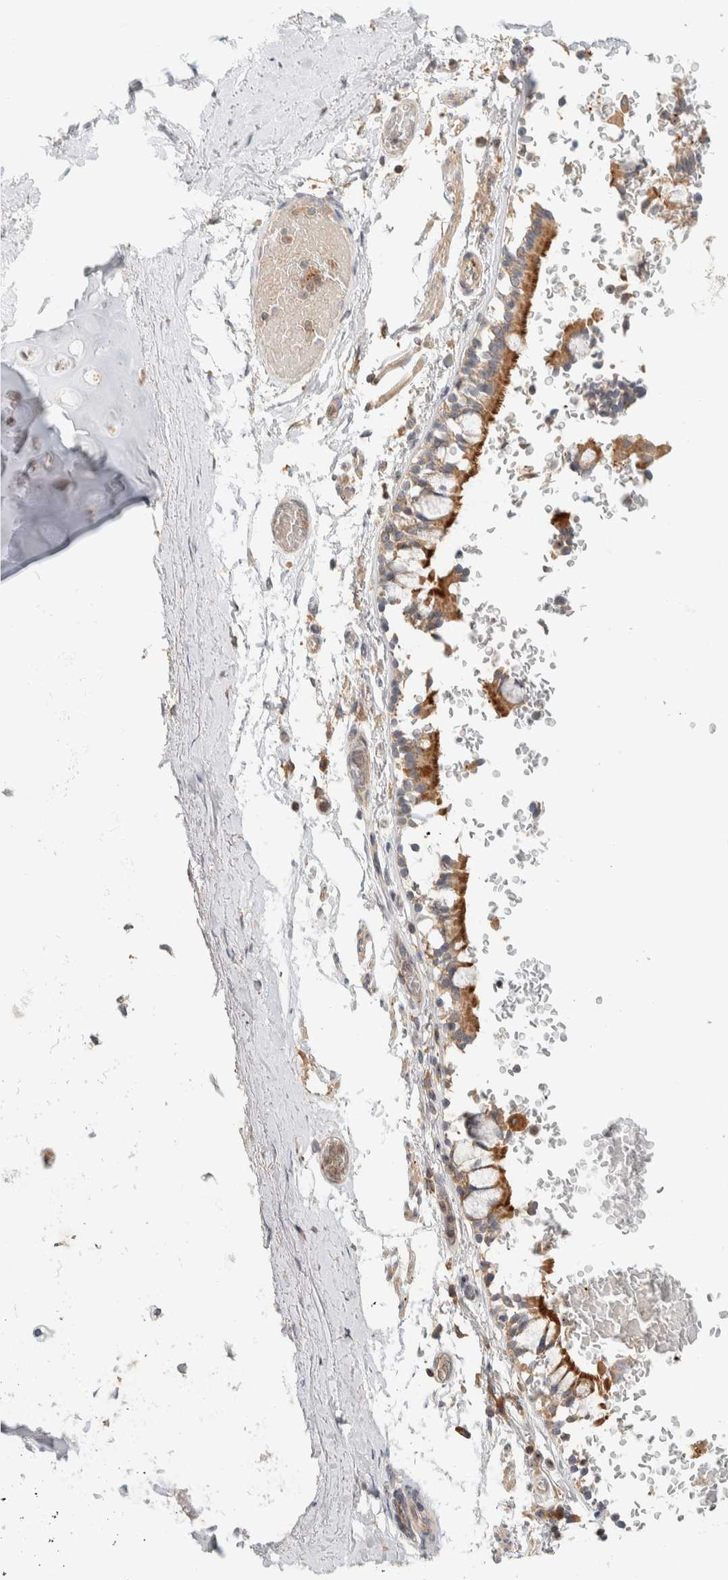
{"staining": {"intensity": "weak", "quantity": "25%-75%", "location": "cytoplasmic/membranous"}, "tissue": "adipose tissue", "cell_type": "Adipocytes", "image_type": "normal", "snomed": [{"axis": "morphology", "description": "Normal tissue, NOS"}, {"axis": "topography", "description": "Cartilage tissue"}, {"axis": "topography", "description": "Lung"}], "caption": "Brown immunohistochemical staining in benign adipose tissue shows weak cytoplasmic/membranous positivity in approximately 25%-75% of adipocytes.", "gene": "KIF9", "patient": {"sex": "female", "age": 77}}